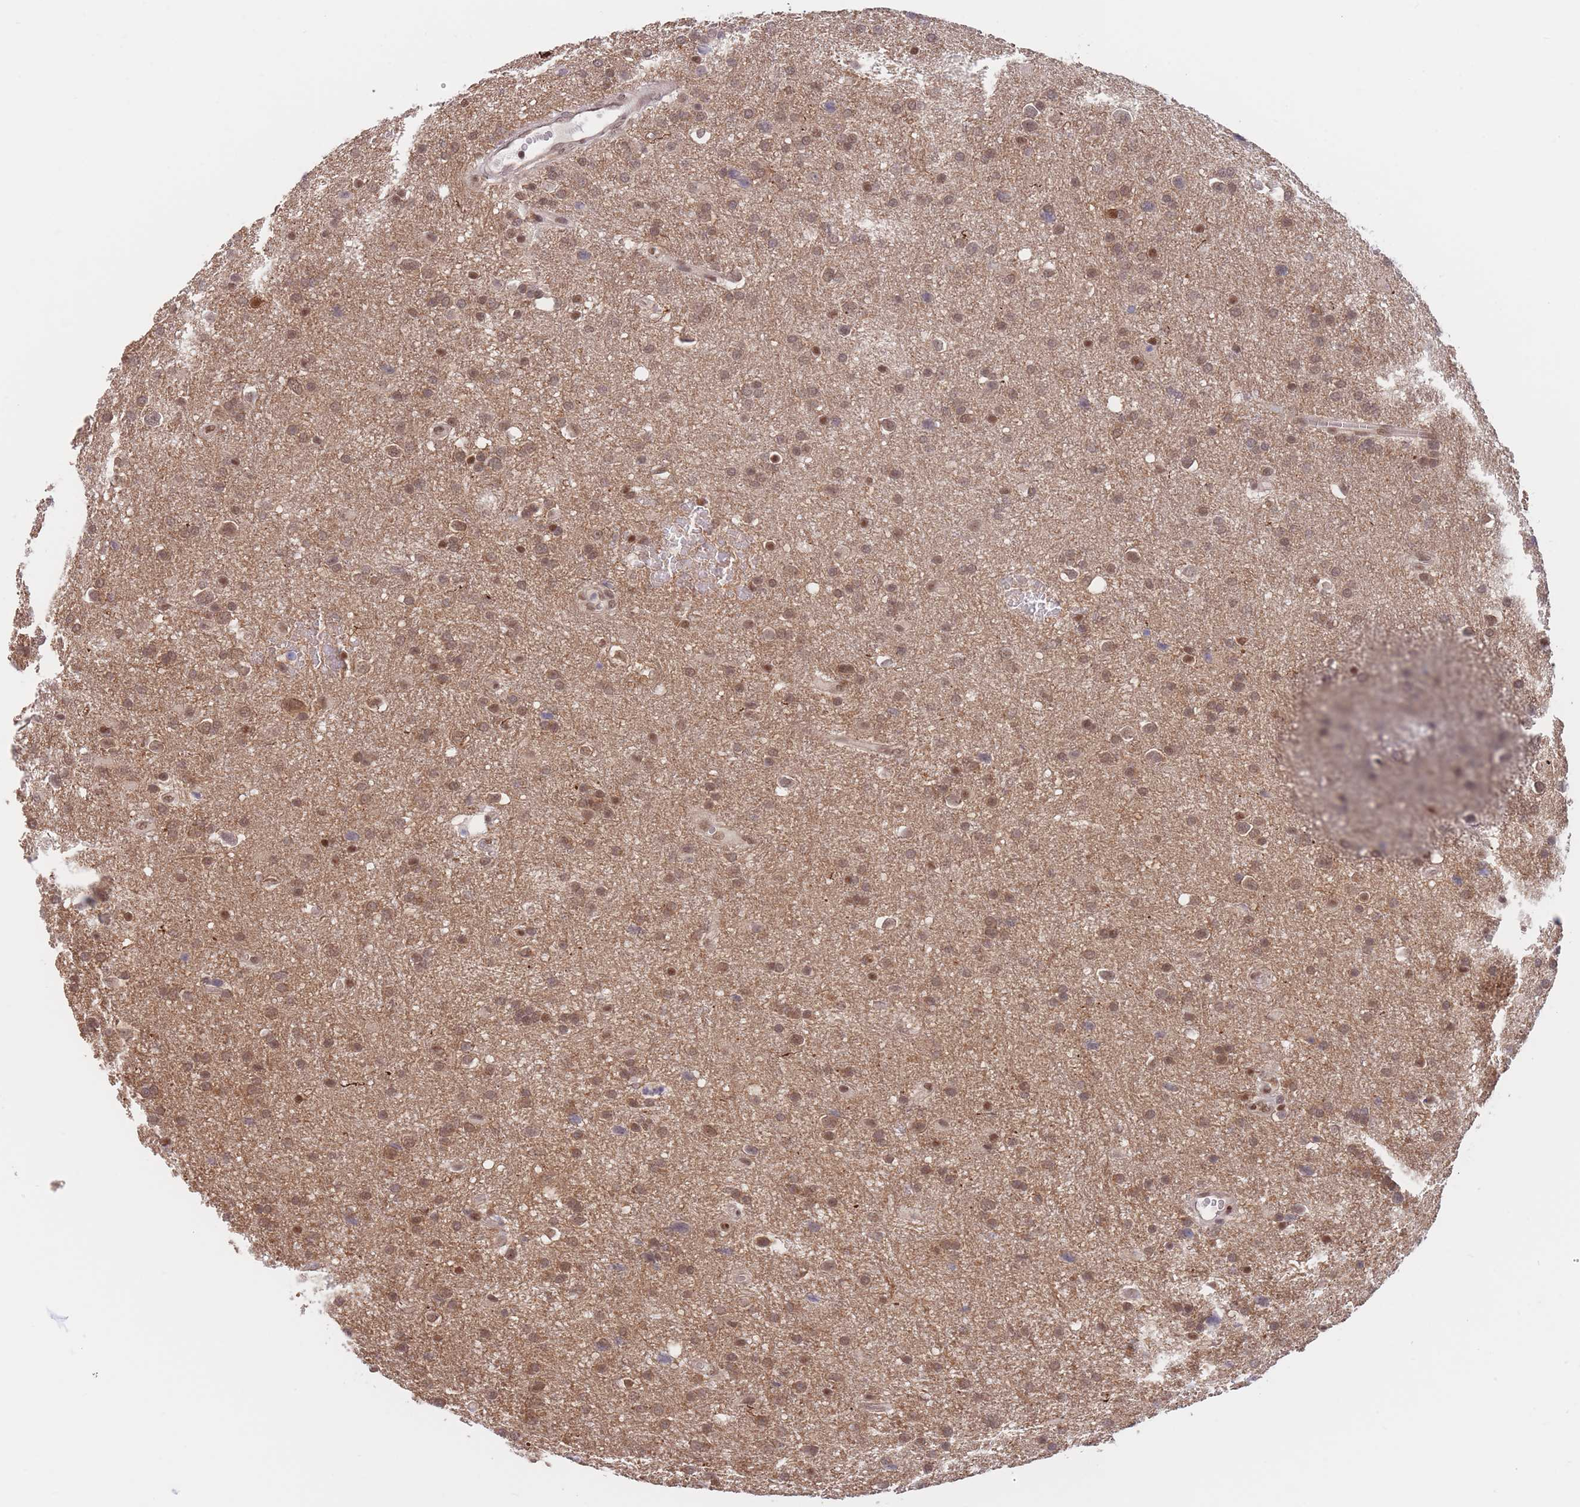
{"staining": {"intensity": "moderate", "quantity": ">75%", "location": "nuclear"}, "tissue": "glioma", "cell_type": "Tumor cells", "image_type": "cancer", "snomed": [{"axis": "morphology", "description": "Glioma, malignant, Low grade"}, {"axis": "topography", "description": "Brain"}], "caption": "This is a histology image of IHC staining of malignant low-grade glioma, which shows moderate staining in the nuclear of tumor cells.", "gene": "SMAD9", "patient": {"sex": "female", "age": 32}}